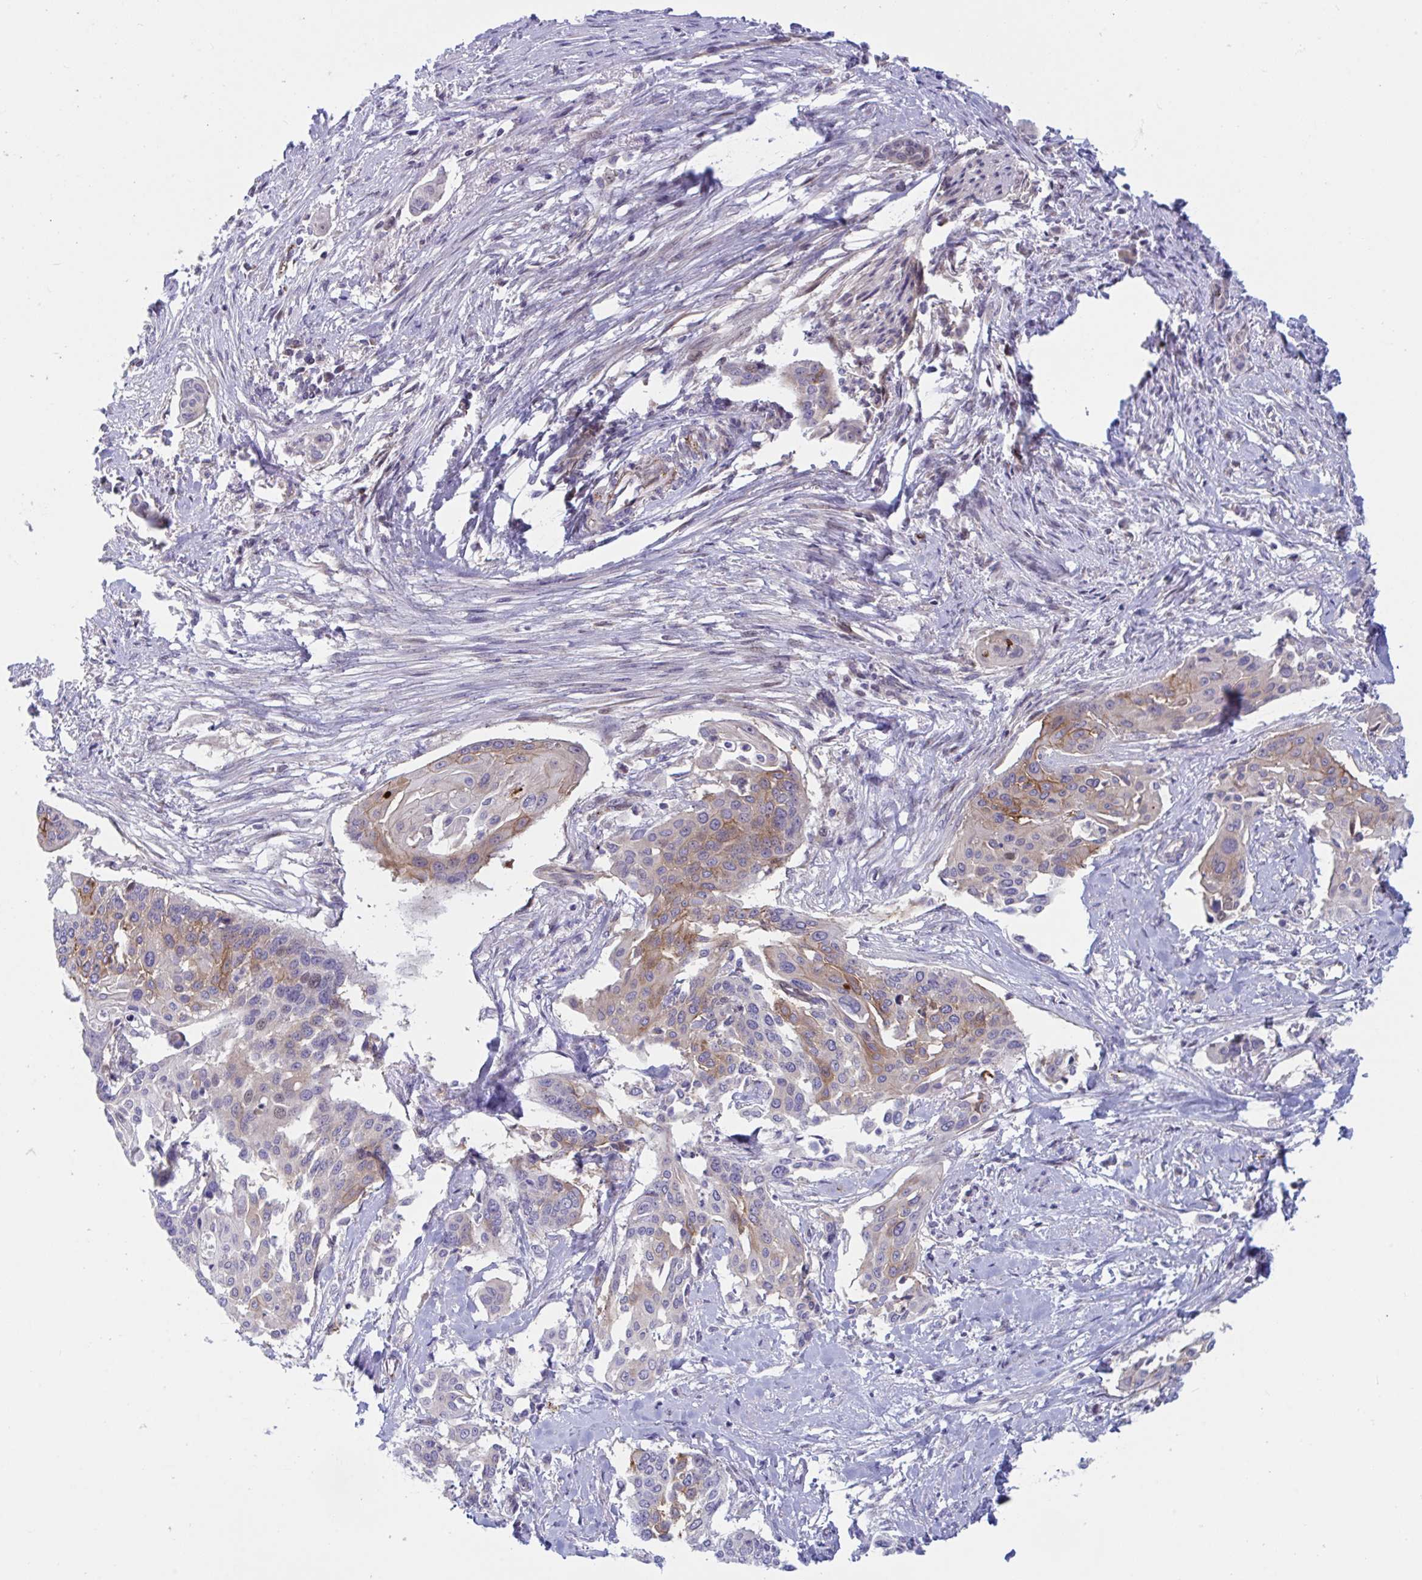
{"staining": {"intensity": "weak", "quantity": "25%-75%", "location": "cytoplasmic/membranous"}, "tissue": "cervical cancer", "cell_type": "Tumor cells", "image_type": "cancer", "snomed": [{"axis": "morphology", "description": "Squamous cell carcinoma, NOS"}, {"axis": "topography", "description": "Cervix"}], "caption": "Human squamous cell carcinoma (cervical) stained for a protein (brown) shows weak cytoplasmic/membranous positive staining in approximately 25%-75% of tumor cells.", "gene": "IL37", "patient": {"sex": "female", "age": 44}}